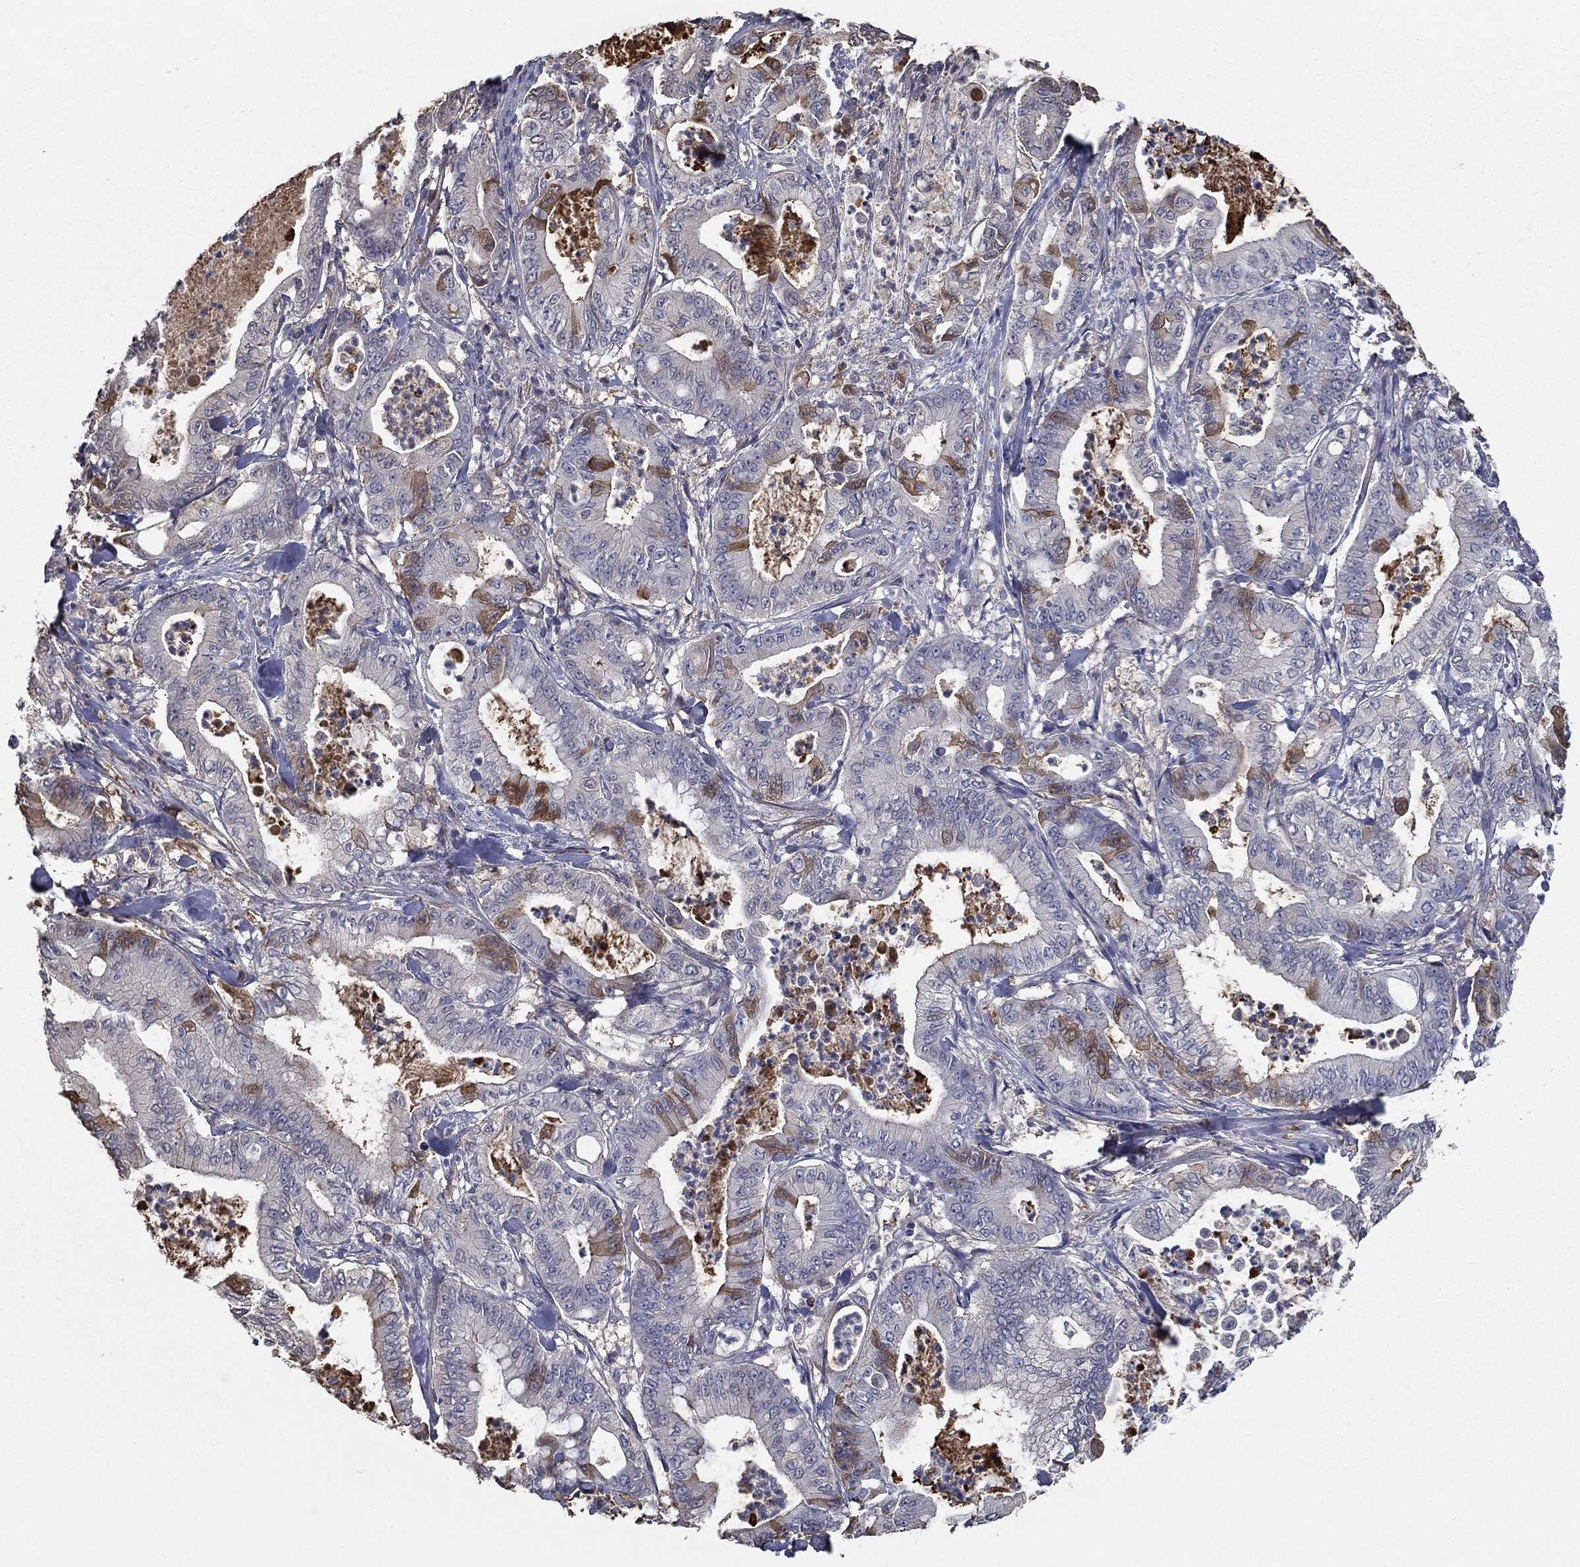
{"staining": {"intensity": "moderate", "quantity": "<25%", "location": "cytoplasmic/membranous"}, "tissue": "pancreatic cancer", "cell_type": "Tumor cells", "image_type": "cancer", "snomed": [{"axis": "morphology", "description": "Adenocarcinoma, NOS"}, {"axis": "topography", "description": "Pancreas"}], "caption": "Pancreatic adenocarcinoma stained with a protein marker demonstrates moderate staining in tumor cells.", "gene": "IL10", "patient": {"sex": "male", "age": 71}}